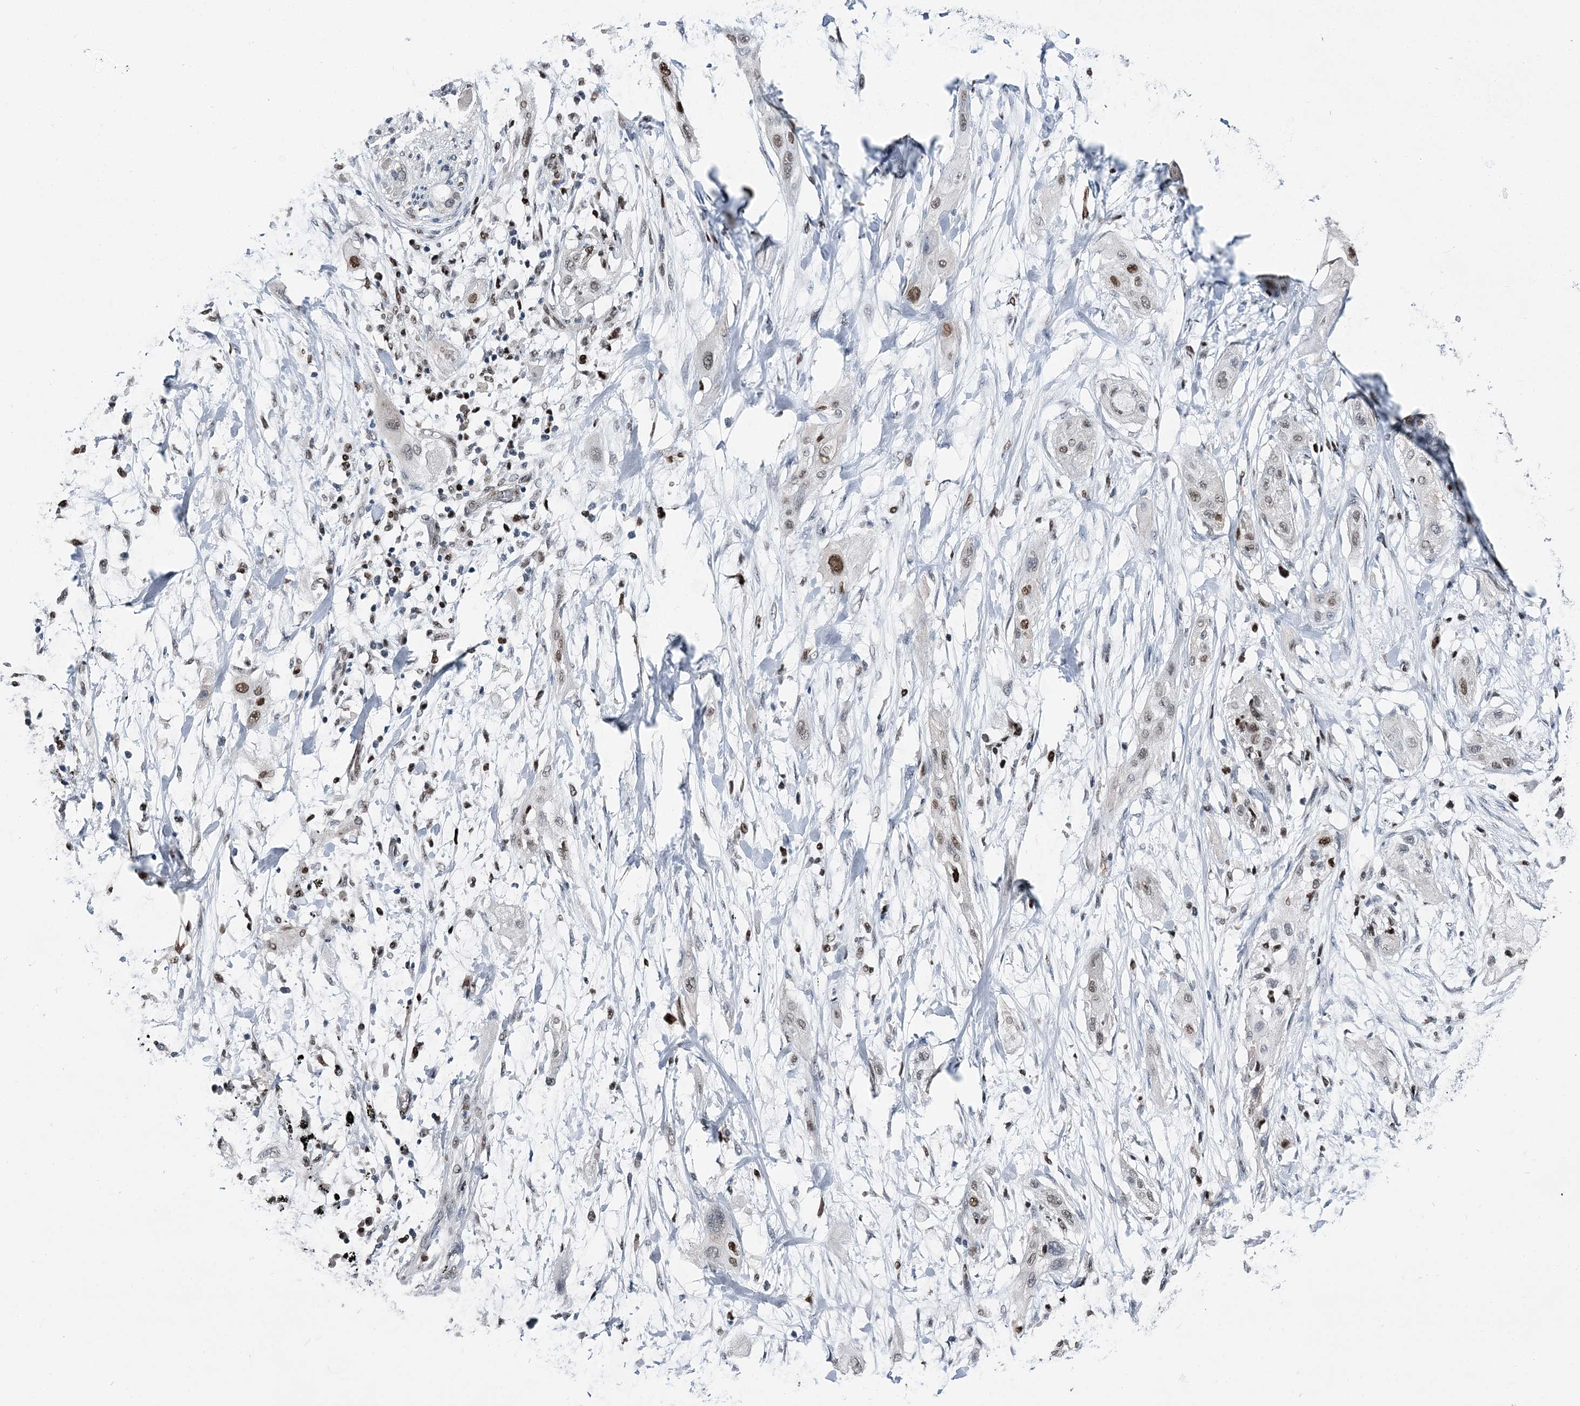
{"staining": {"intensity": "weak", "quantity": "<25%", "location": "nuclear"}, "tissue": "lung cancer", "cell_type": "Tumor cells", "image_type": "cancer", "snomed": [{"axis": "morphology", "description": "Squamous cell carcinoma, NOS"}, {"axis": "topography", "description": "Lung"}], "caption": "A photomicrograph of lung cancer (squamous cell carcinoma) stained for a protein shows no brown staining in tumor cells. Brightfield microscopy of immunohistochemistry (IHC) stained with DAB (3,3'-diaminobenzidine) (brown) and hematoxylin (blue), captured at high magnification.", "gene": "HAT1", "patient": {"sex": "female", "age": 47}}